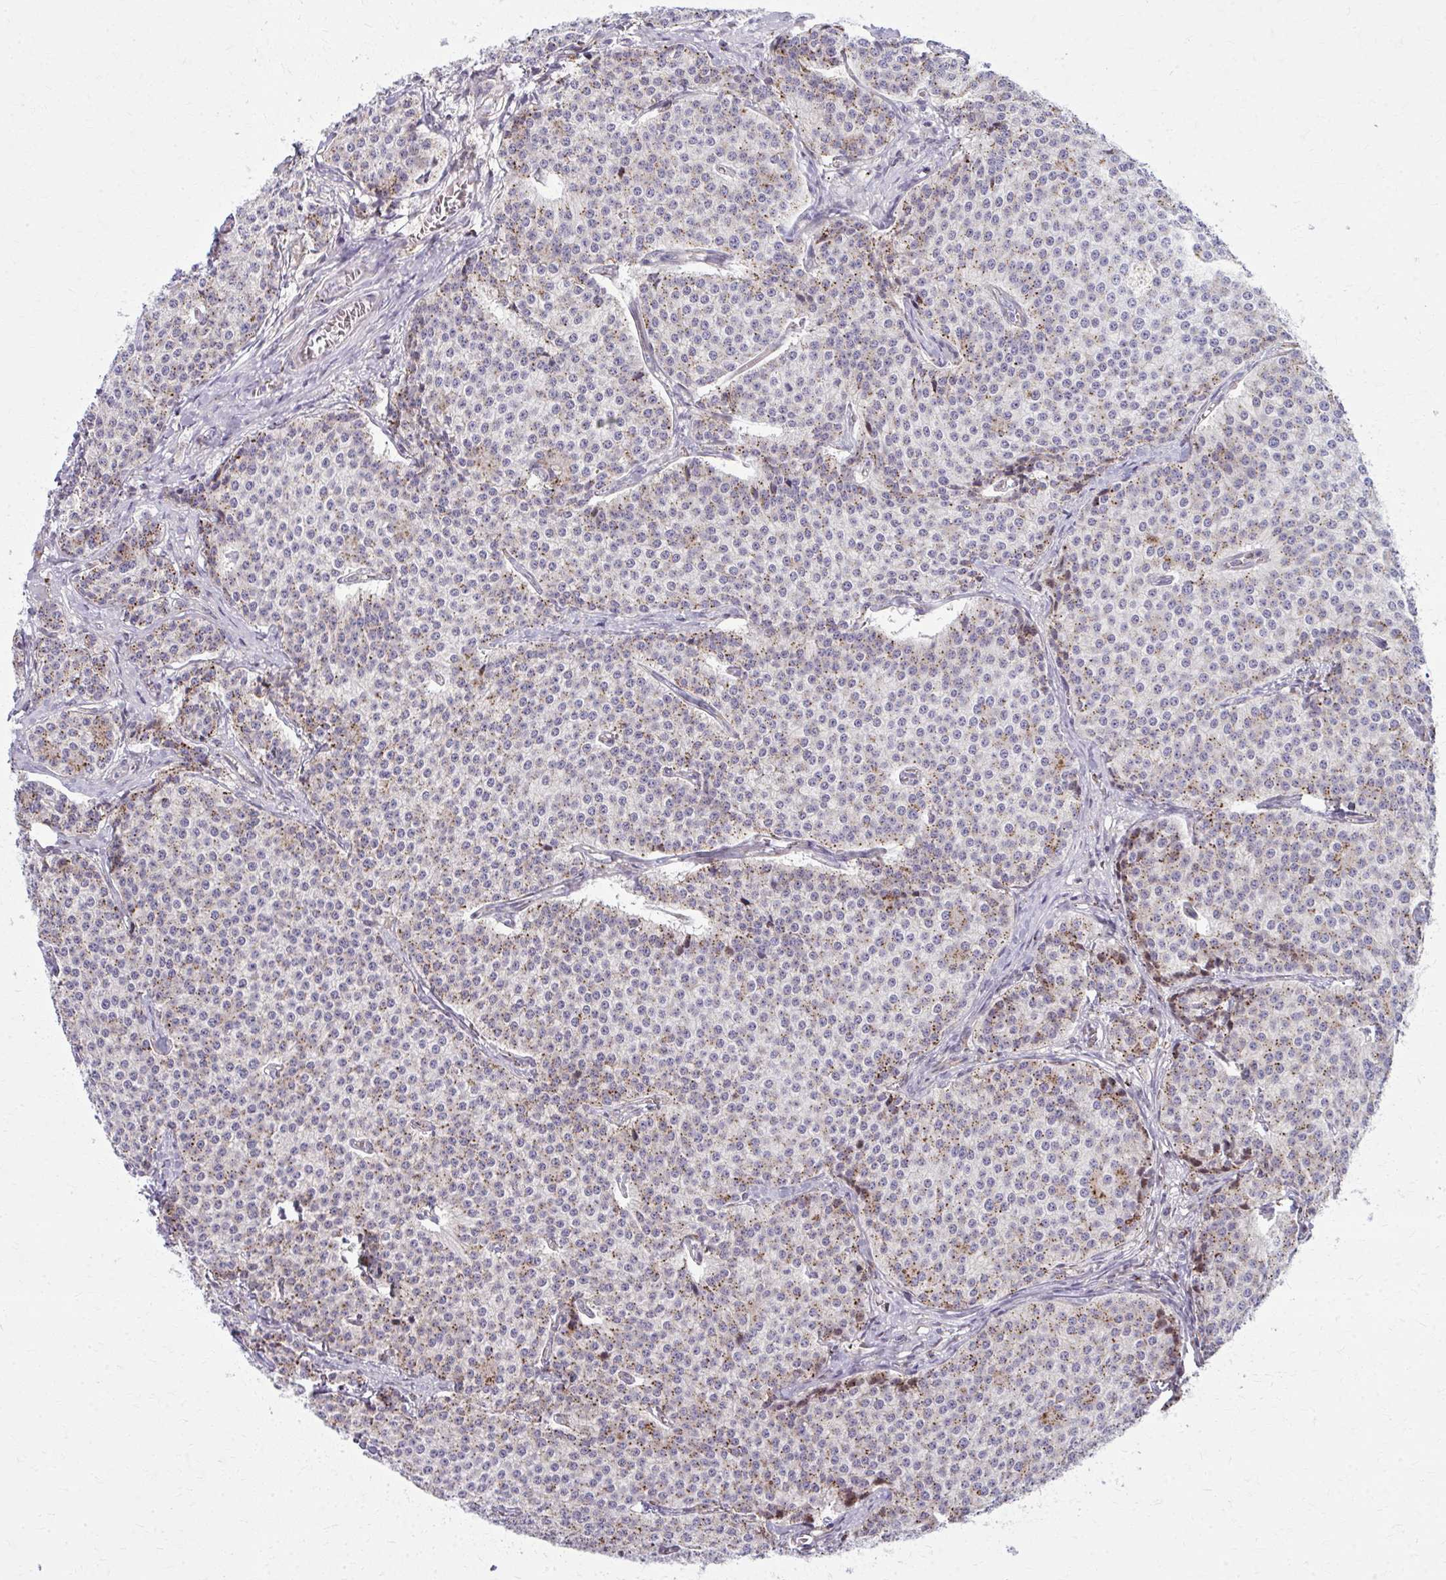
{"staining": {"intensity": "moderate", "quantity": "25%-75%", "location": "cytoplasmic/membranous"}, "tissue": "carcinoid", "cell_type": "Tumor cells", "image_type": "cancer", "snomed": [{"axis": "morphology", "description": "Carcinoid, malignant, NOS"}, {"axis": "topography", "description": "Small intestine"}], "caption": "Human carcinoid (malignant) stained with a protein marker reveals moderate staining in tumor cells.", "gene": "LRRC4B", "patient": {"sex": "female", "age": 64}}